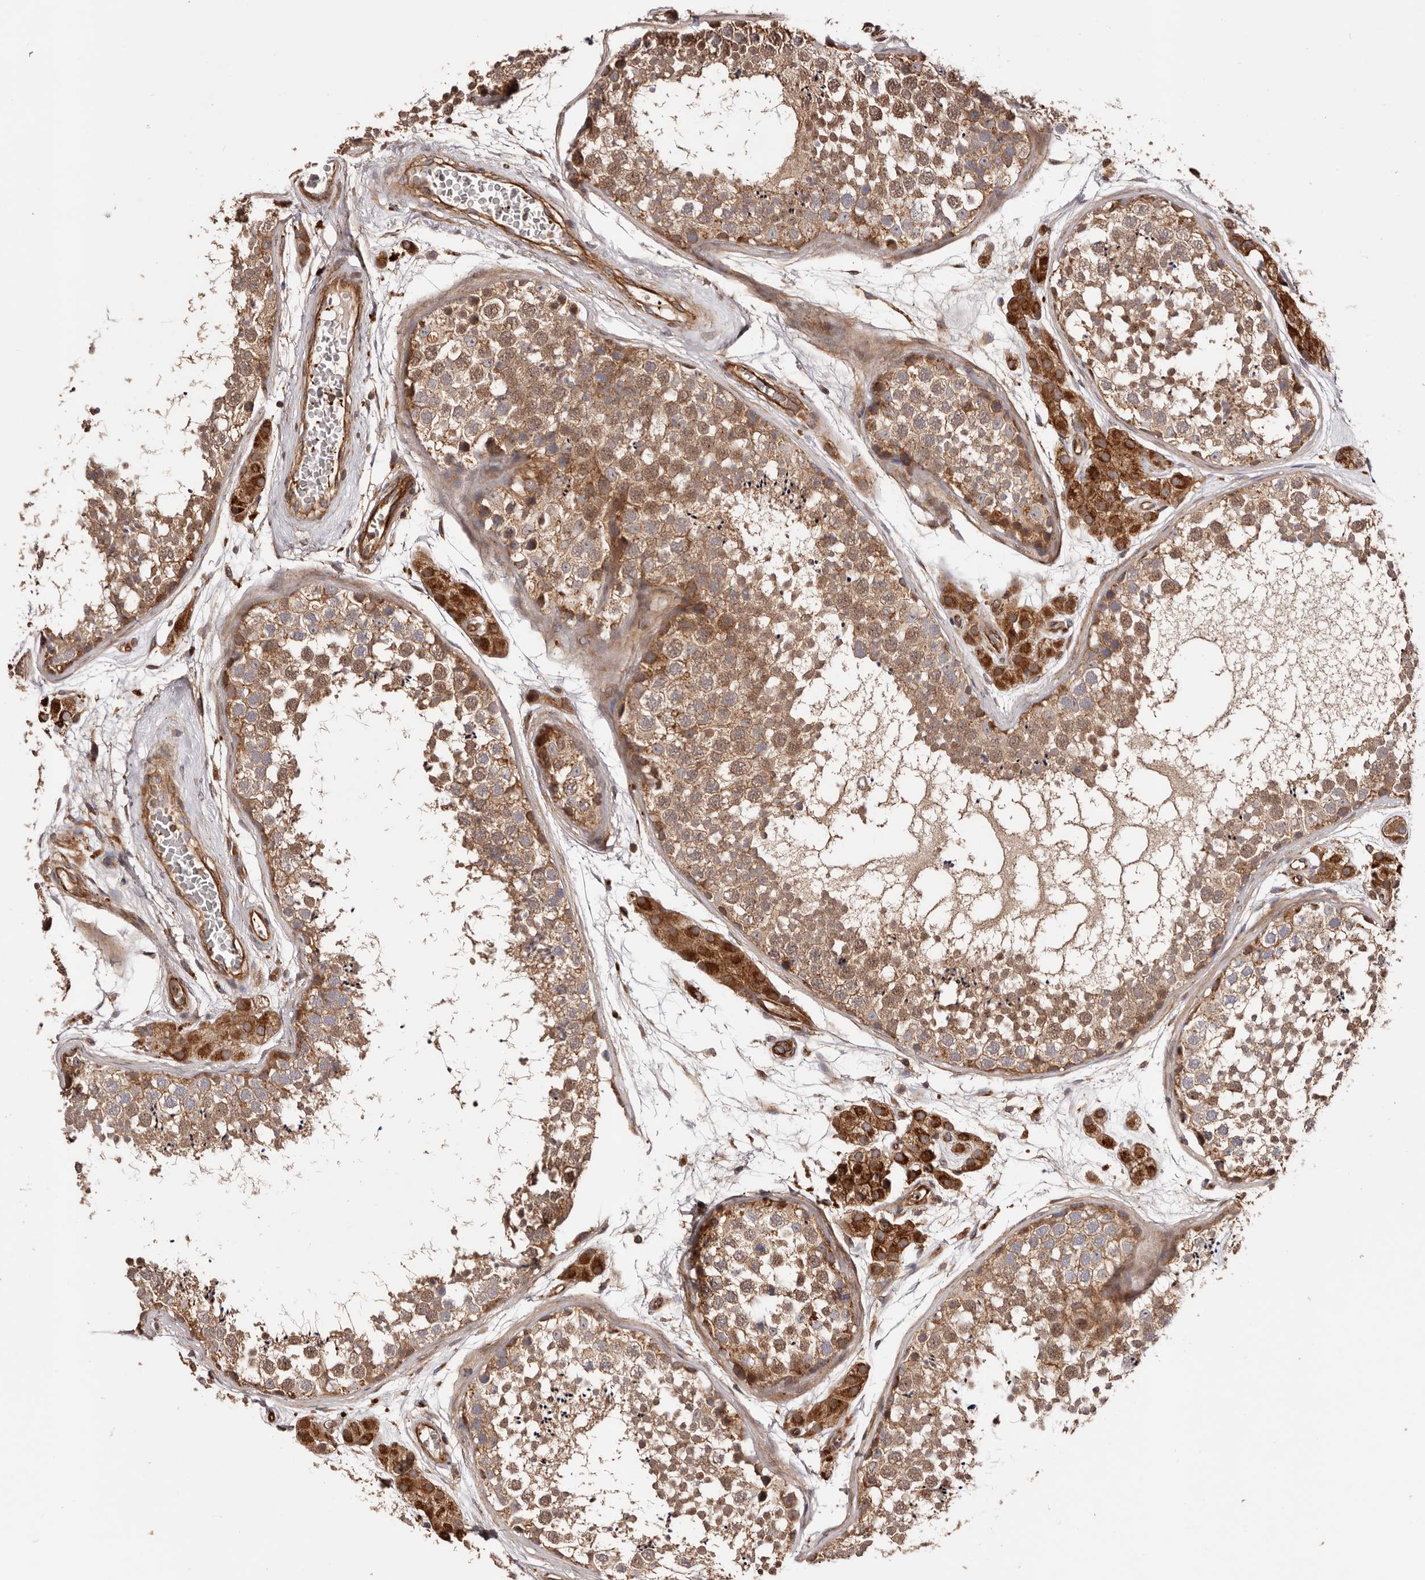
{"staining": {"intensity": "moderate", "quantity": ">75%", "location": "cytoplasmic/membranous,nuclear"}, "tissue": "testis", "cell_type": "Cells in seminiferous ducts", "image_type": "normal", "snomed": [{"axis": "morphology", "description": "Normal tissue, NOS"}, {"axis": "topography", "description": "Testis"}], "caption": "DAB (3,3'-diaminobenzidine) immunohistochemical staining of benign human testis reveals moderate cytoplasmic/membranous,nuclear protein positivity in about >75% of cells in seminiferous ducts. (DAB = brown stain, brightfield microscopy at high magnification).", "gene": "GTPBP1", "patient": {"sex": "male", "age": 56}}